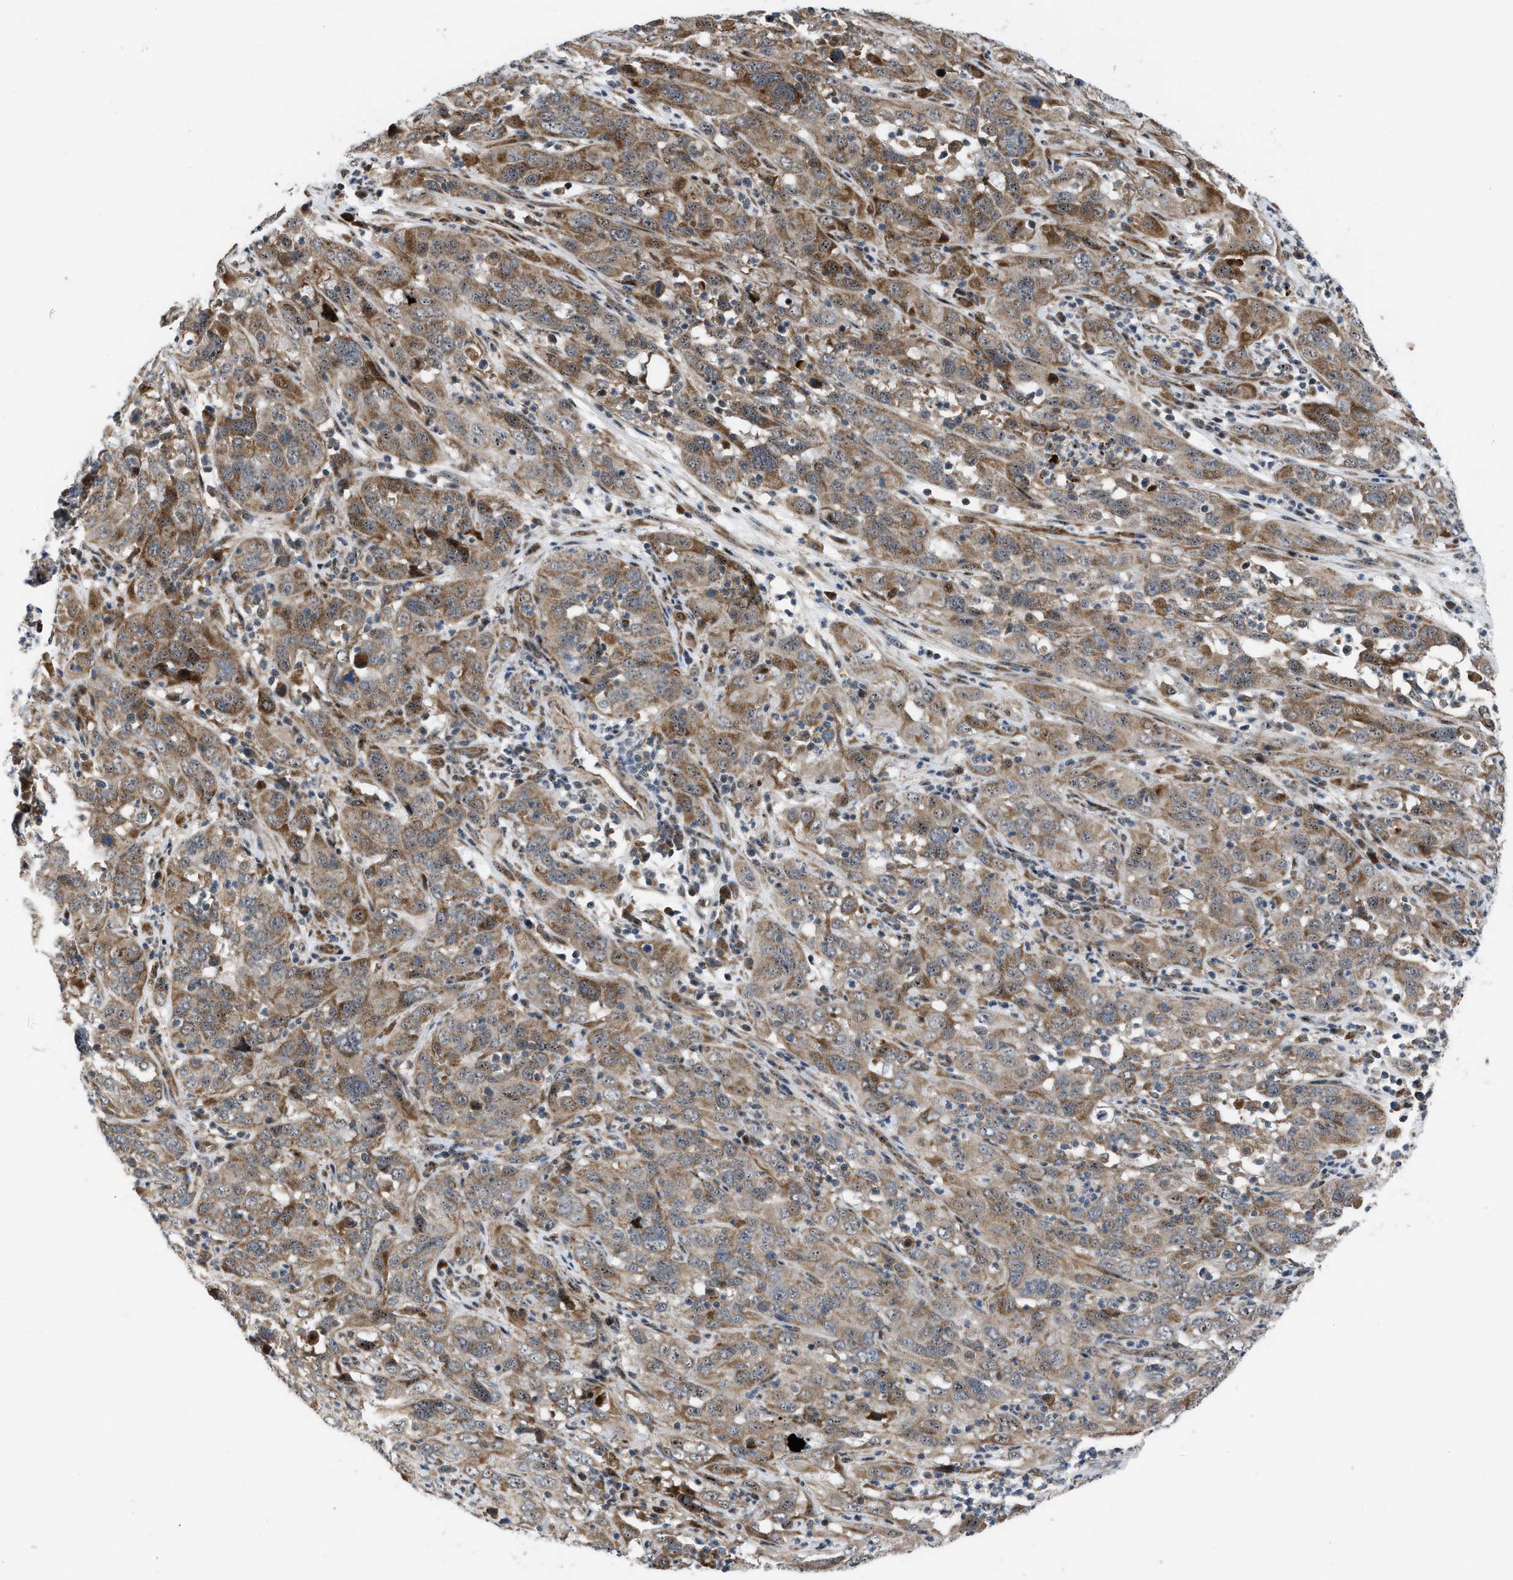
{"staining": {"intensity": "moderate", "quantity": ">75%", "location": "cytoplasmic/membranous"}, "tissue": "cervical cancer", "cell_type": "Tumor cells", "image_type": "cancer", "snomed": [{"axis": "morphology", "description": "Squamous cell carcinoma, NOS"}, {"axis": "topography", "description": "Cervix"}], "caption": "The micrograph exhibits a brown stain indicating the presence of a protein in the cytoplasmic/membranous of tumor cells in cervical cancer (squamous cell carcinoma). The staining was performed using DAB (3,3'-diaminobenzidine), with brown indicating positive protein expression. Nuclei are stained blue with hematoxylin.", "gene": "AP3M2", "patient": {"sex": "female", "age": 32}}